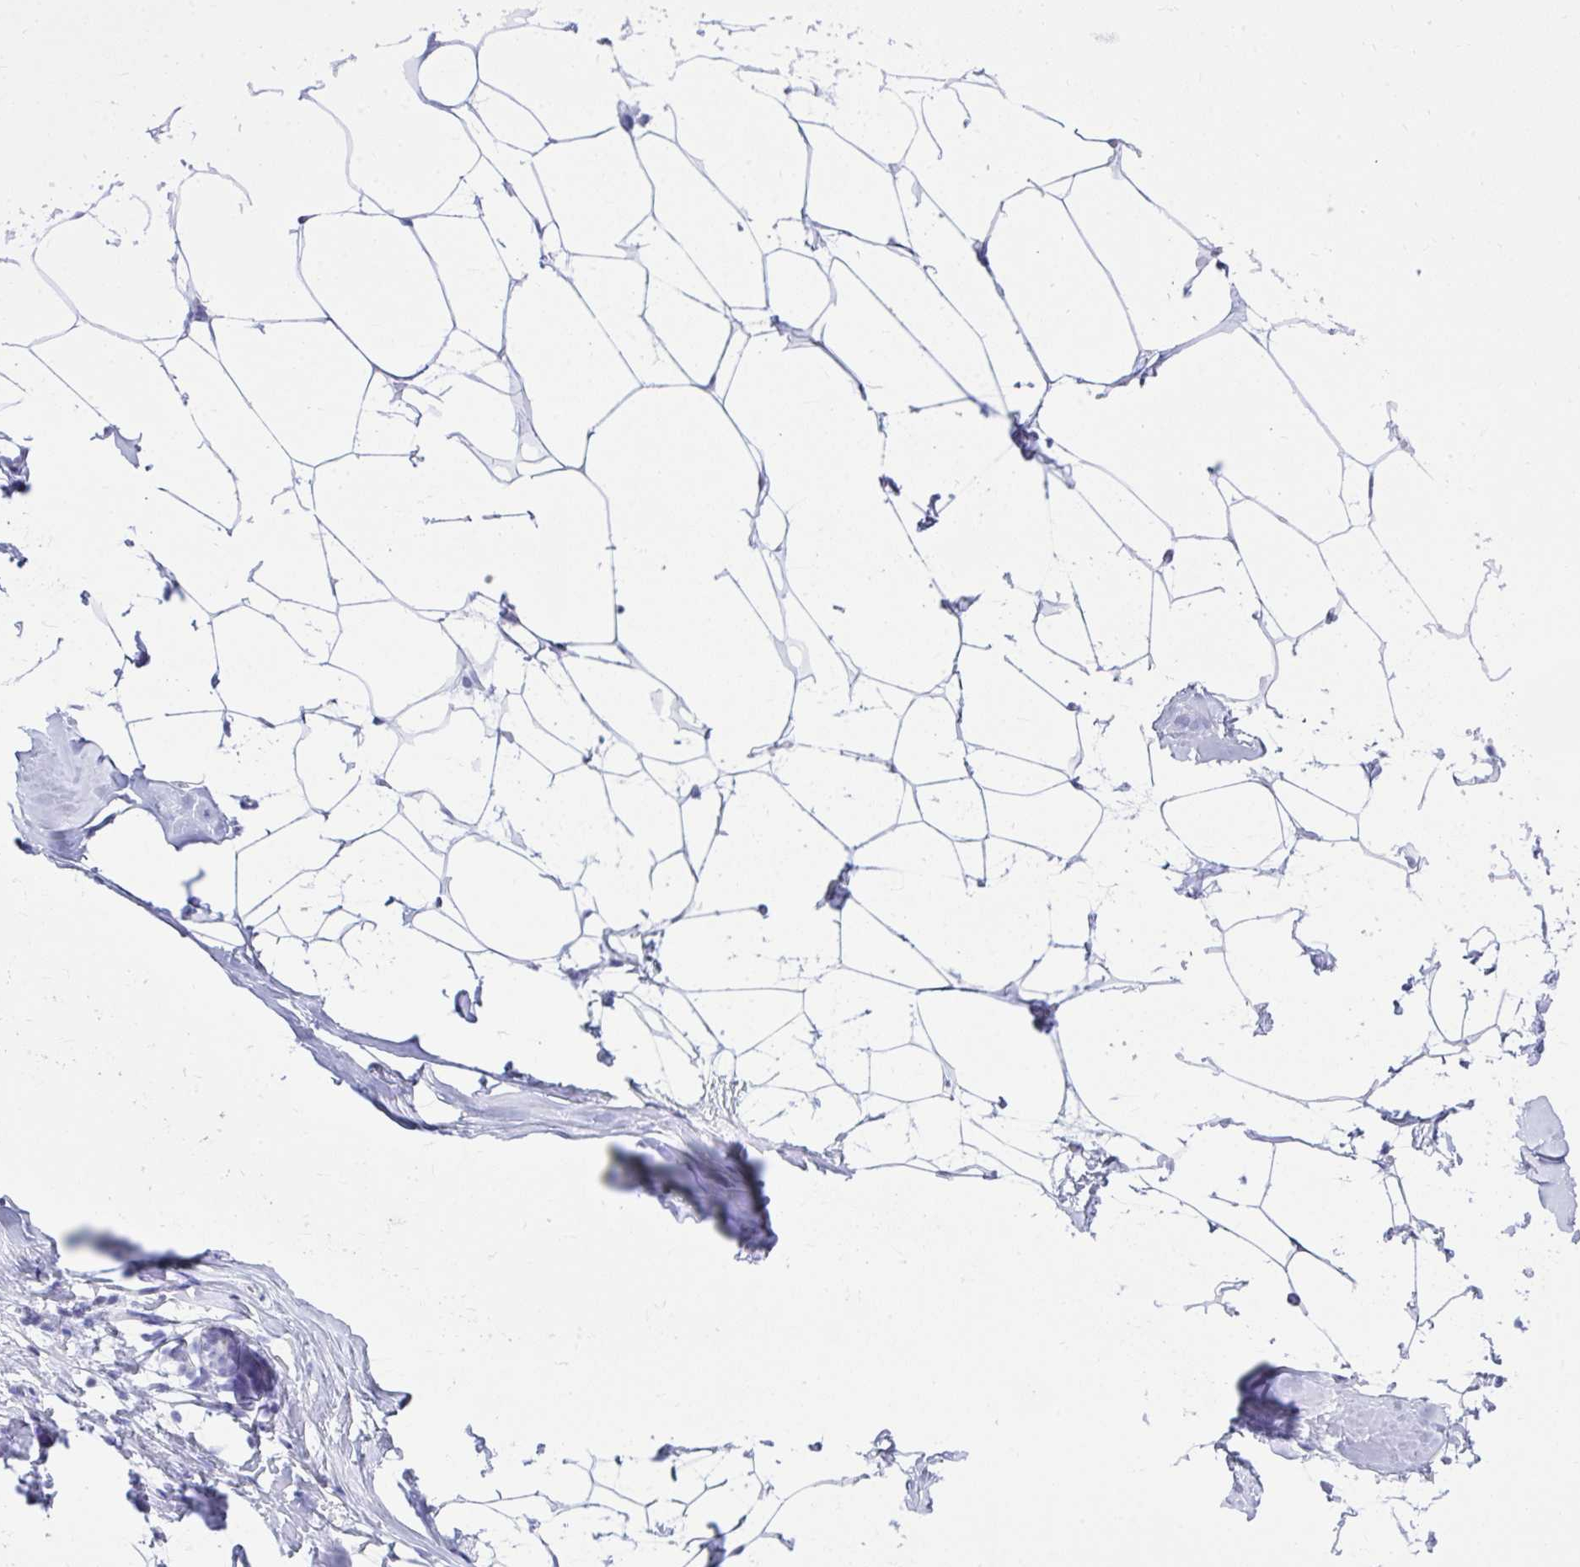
{"staining": {"intensity": "negative", "quantity": "none", "location": "none"}, "tissue": "breast", "cell_type": "Adipocytes", "image_type": "normal", "snomed": [{"axis": "morphology", "description": "Normal tissue, NOS"}, {"axis": "topography", "description": "Breast"}], "caption": "A photomicrograph of human breast is negative for staining in adipocytes. (DAB (3,3'-diaminobenzidine) IHC visualized using brightfield microscopy, high magnification).", "gene": "OR5F1", "patient": {"sex": "female", "age": 32}}